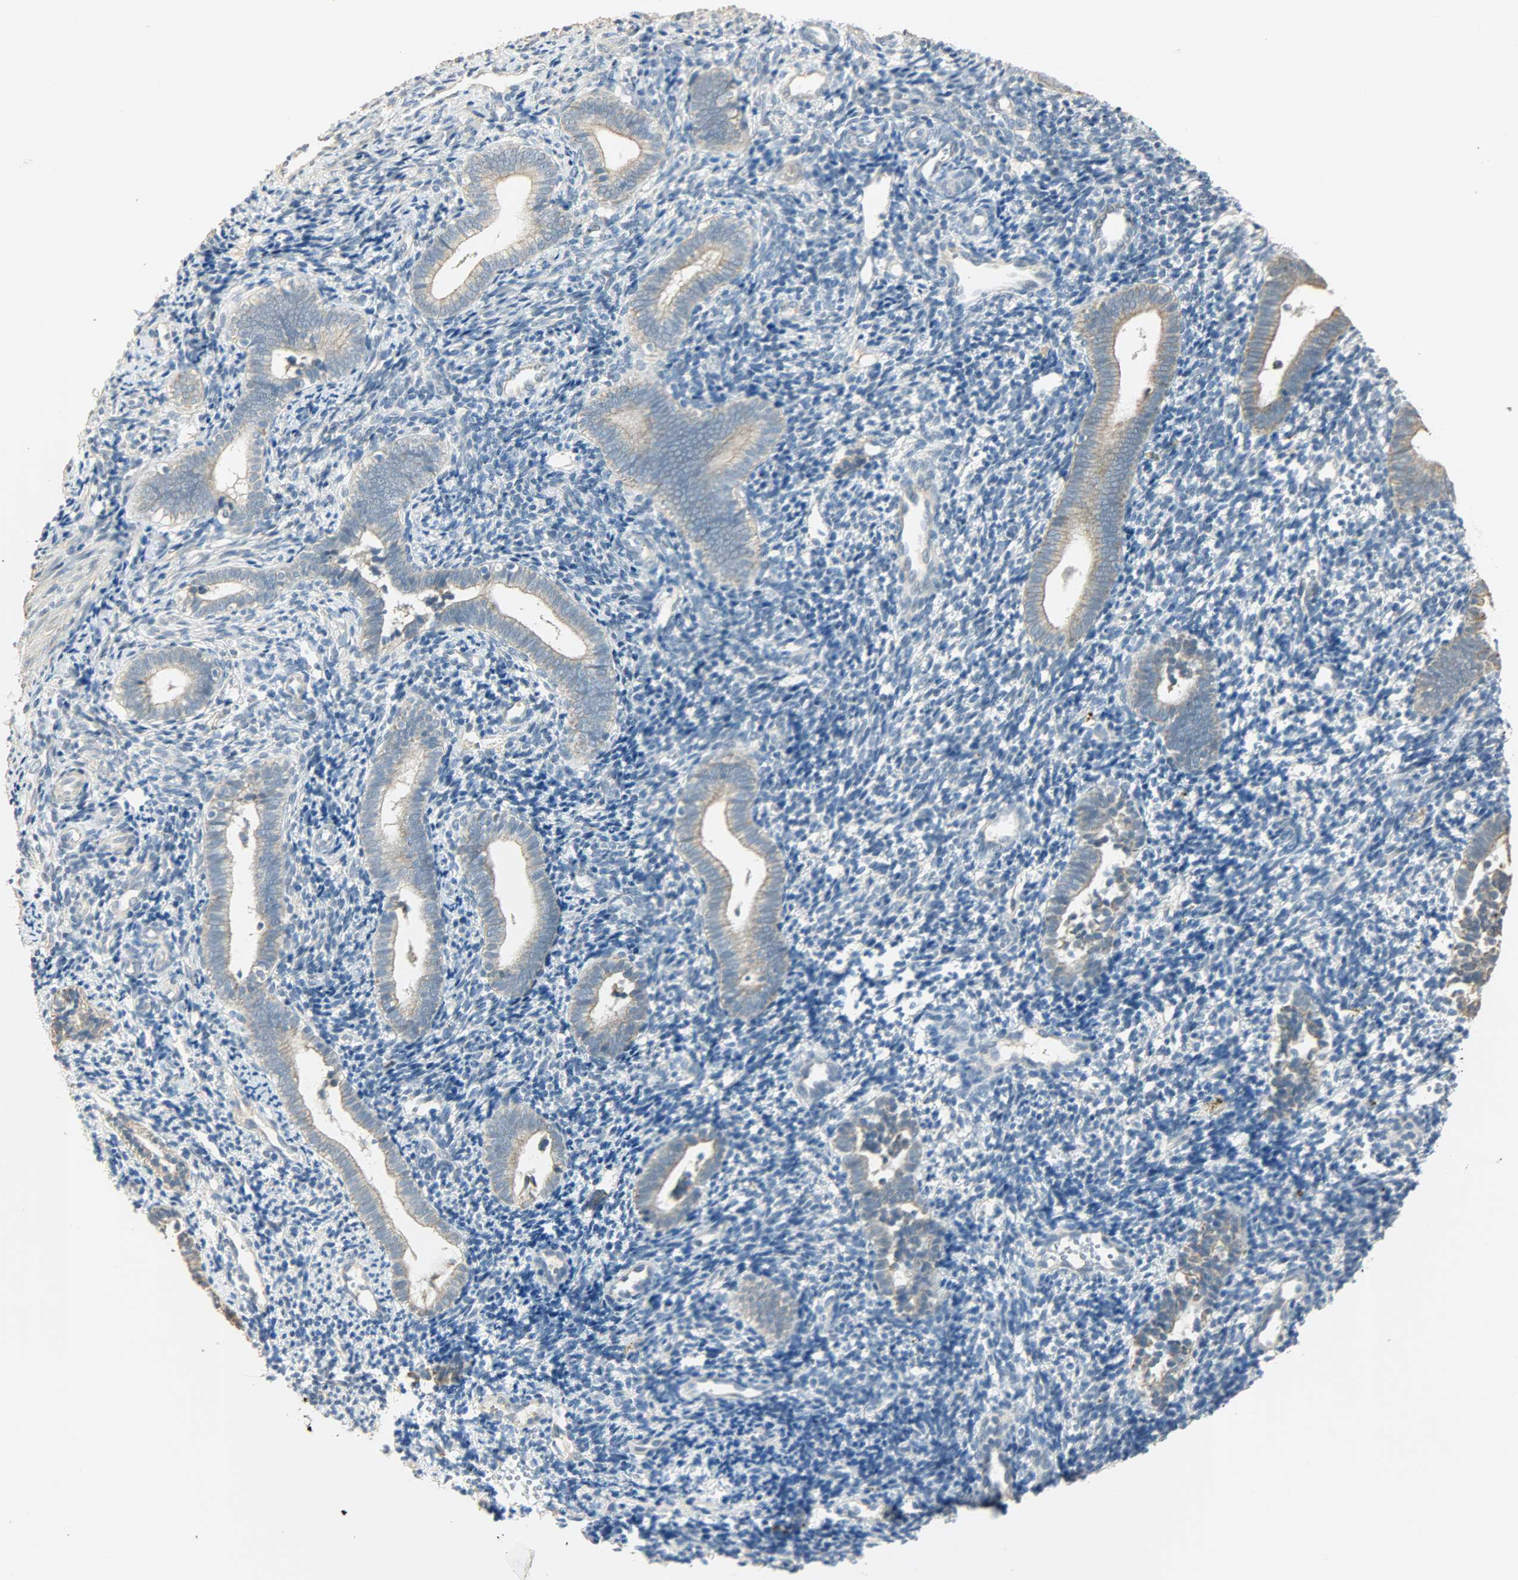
{"staining": {"intensity": "negative", "quantity": "none", "location": "none"}, "tissue": "endometrium", "cell_type": "Cells in endometrial stroma", "image_type": "normal", "snomed": [{"axis": "morphology", "description": "Normal tissue, NOS"}, {"axis": "topography", "description": "Uterus"}, {"axis": "topography", "description": "Endometrium"}], "caption": "The immunohistochemistry (IHC) micrograph has no significant expression in cells in endometrial stroma of endometrium.", "gene": "USP13", "patient": {"sex": "female", "age": 33}}